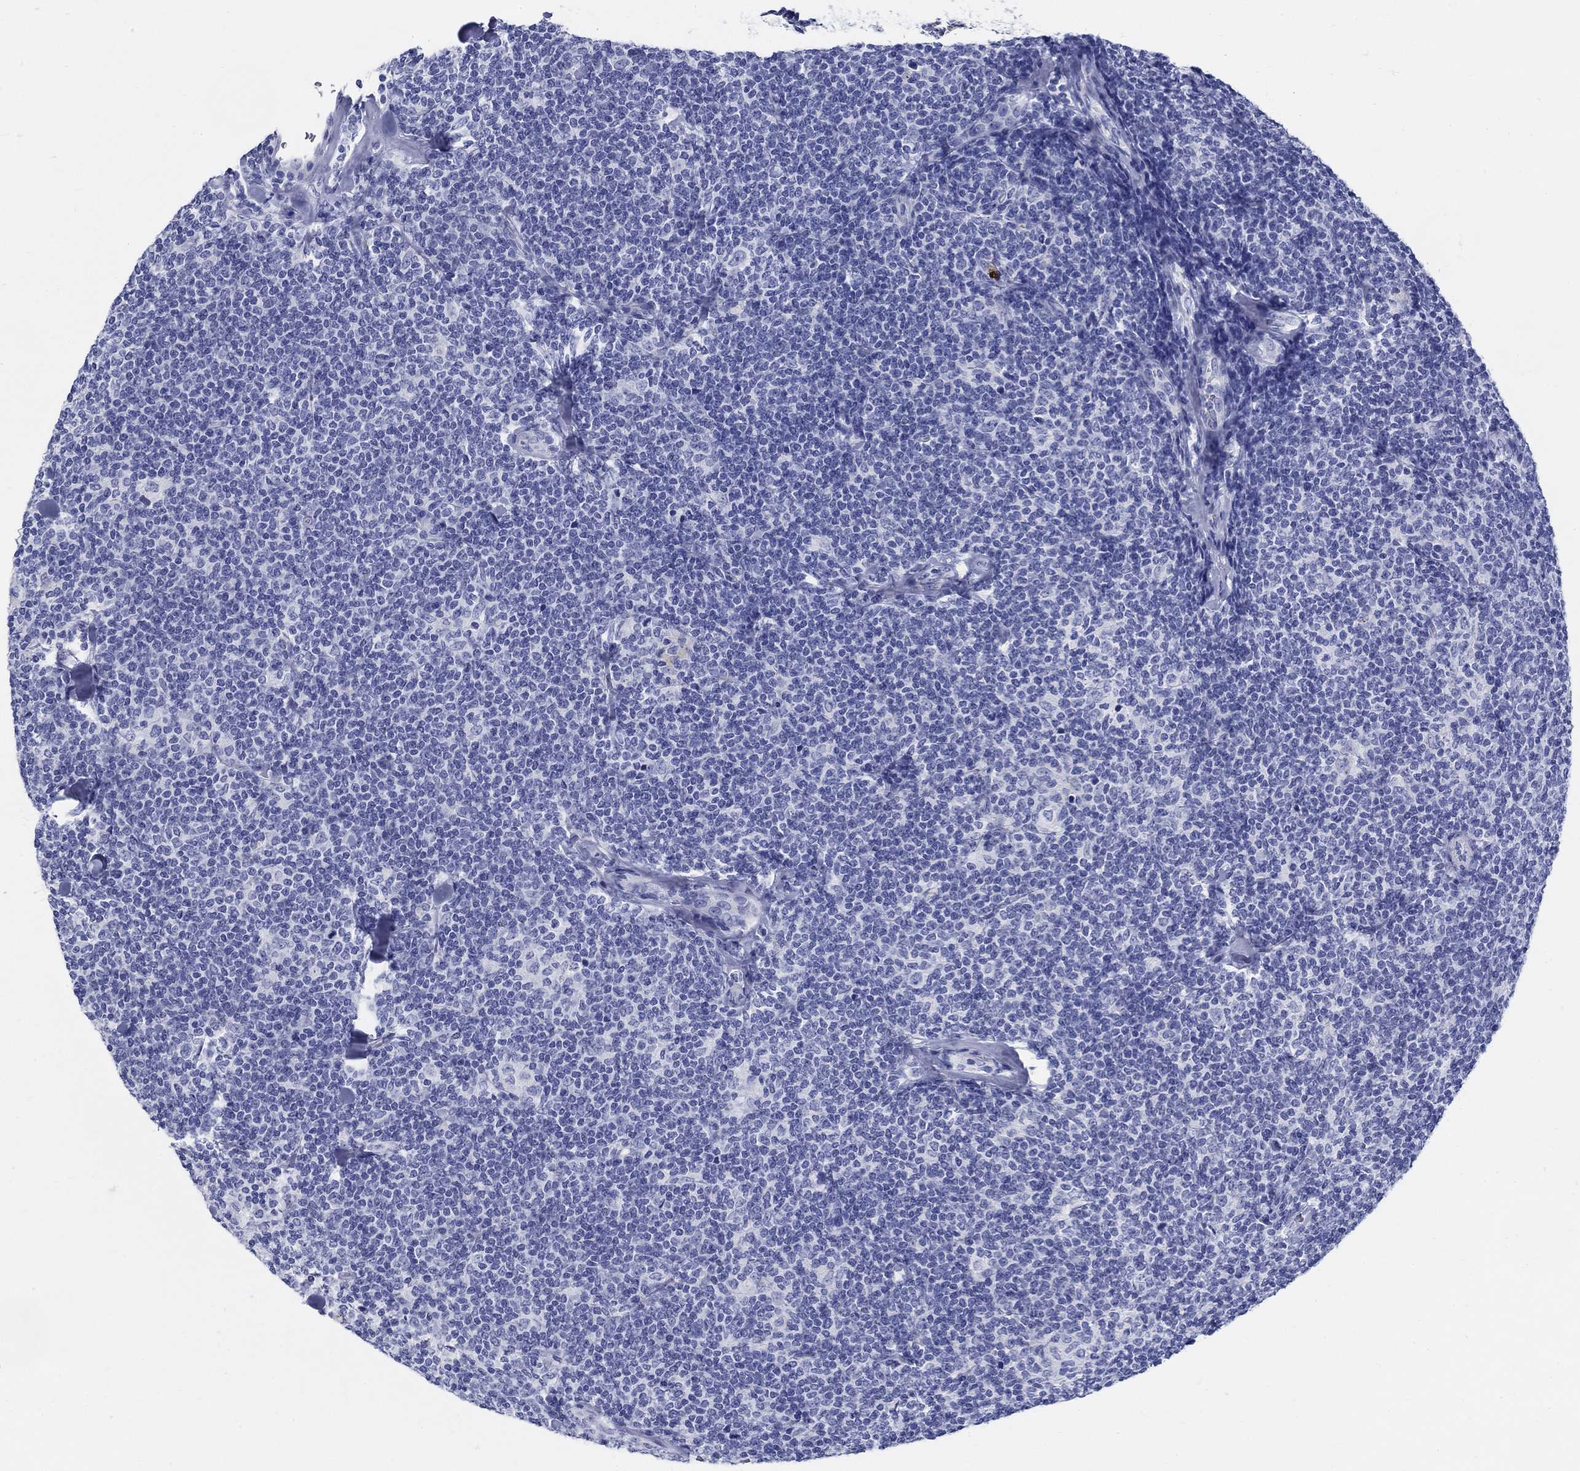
{"staining": {"intensity": "negative", "quantity": "none", "location": "none"}, "tissue": "lymphoma", "cell_type": "Tumor cells", "image_type": "cancer", "snomed": [{"axis": "morphology", "description": "Malignant lymphoma, non-Hodgkin's type, Low grade"}, {"axis": "topography", "description": "Lymph node"}], "caption": "Immunohistochemical staining of human malignant lymphoma, non-Hodgkin's type (low-grade) demonstrates no significant positivity in tumor cells.", "gene": "CRYGS", "patient": {"sex": "female", "age": 56}}